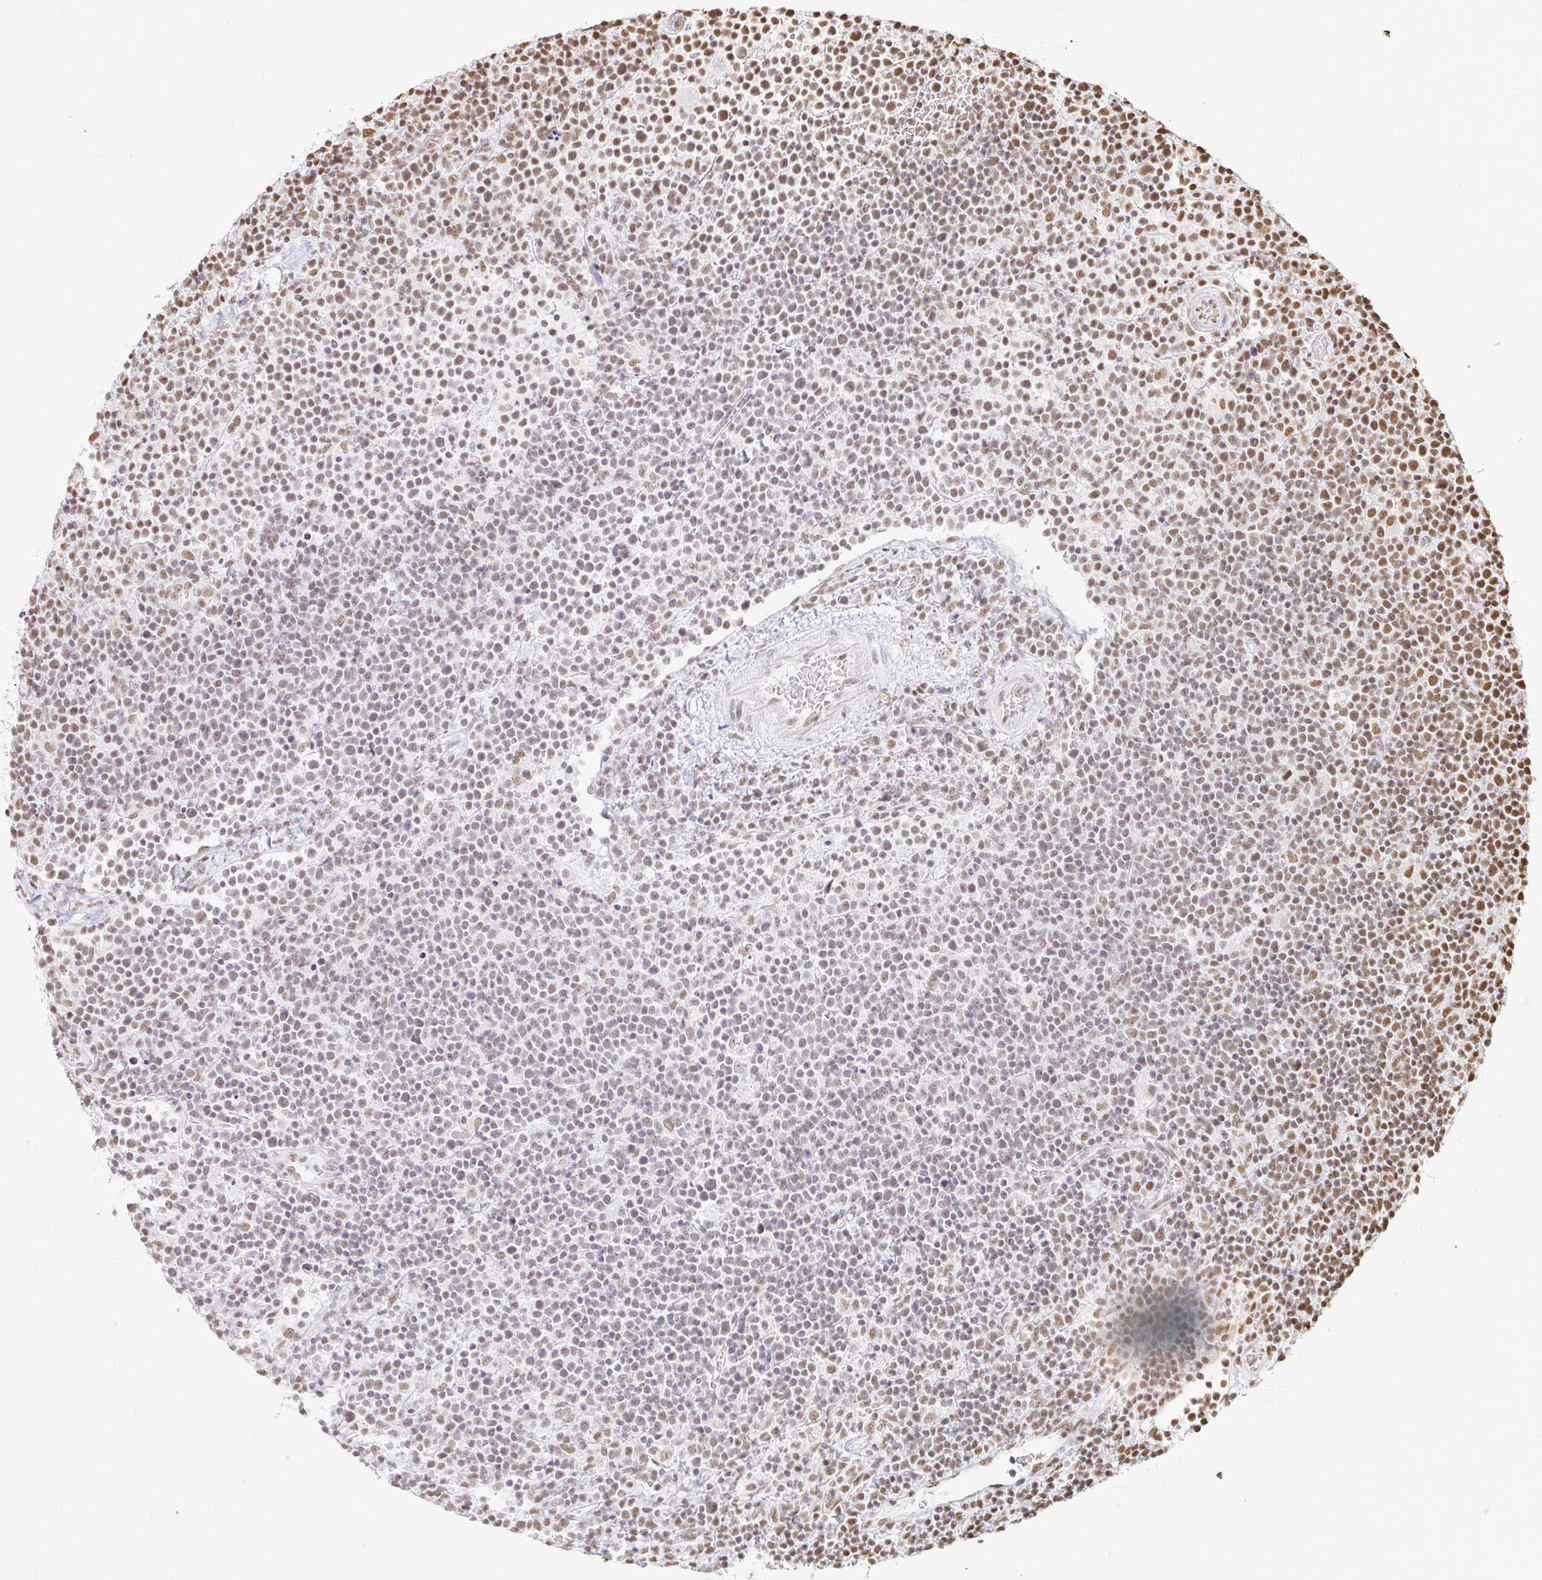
{"staining": {"intensity": "weak", "quantity": "25%-75%", "location": "nuclear"}, "tissue": "lymphoma", "cell_type": "Tumor cells", "image_type": "cancer", "snomed": [{"axis": "morphology", "description": "Malignant lymphoma, non-Hodgkin's type, High grade"}, {"axis": "topography", "description": "Lymph node"}], "caption": "Immunohistochemistry of human high-grade malignant lymphoma, non-Hodgkin's type reveals low levels of weak nuclear staining in about 25%-75% of tumor cells.", "gene": "HNRNPU", "patient": {"sex": "male", "age": 61}}